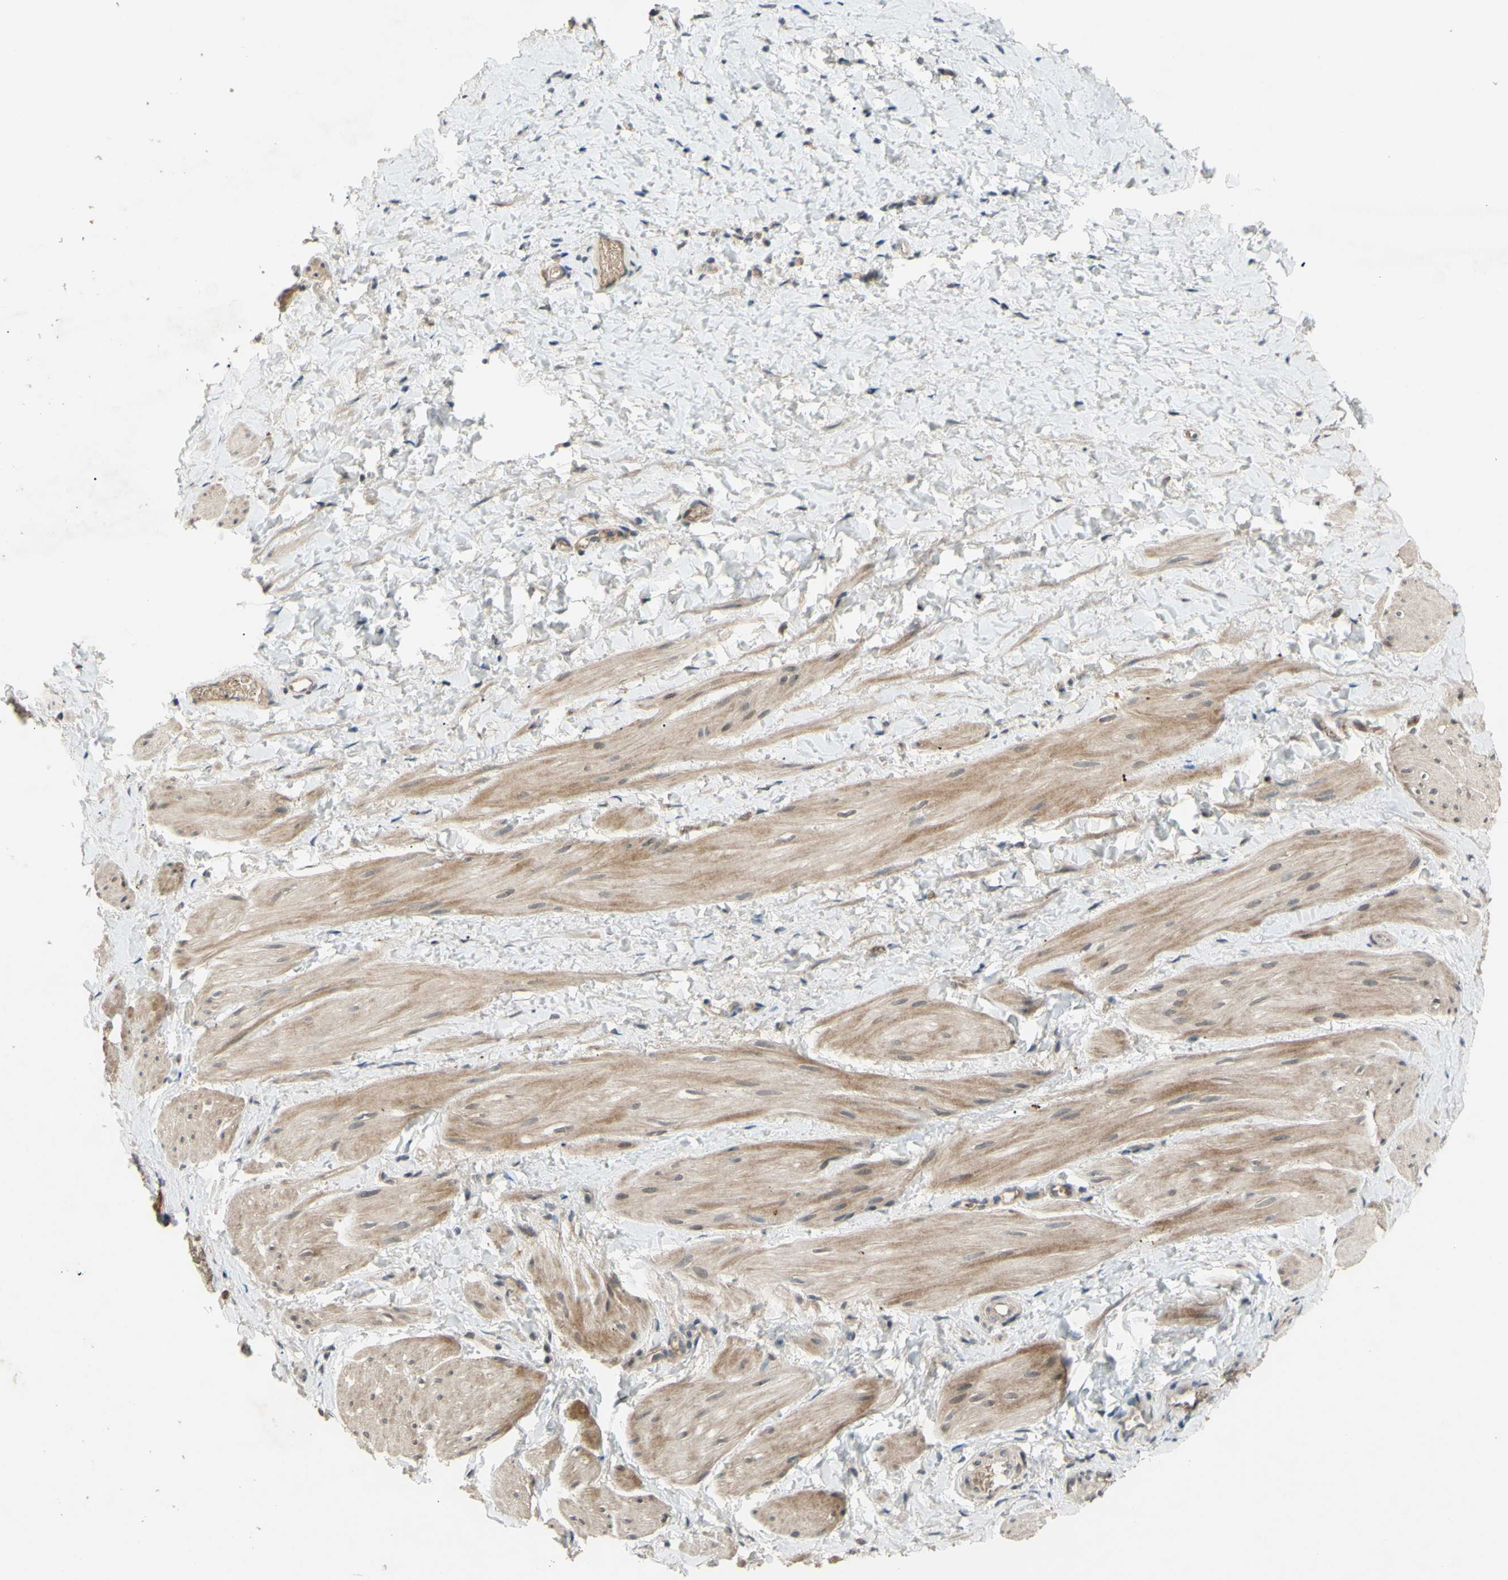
{"staining": {"intensity": "weak", "quantity": ">75%", "location": "cytoplasmic/membranous"}, "tissue": "smooth muscle", "cell_type": "Smooth muscle cells", "image_type": "normal", "snomed": [{"axis": "morphology", "description": "Normal tissue, NOS"}, {"axis": "topography", "description": "Smooth muscle"}], "caption": "High-magnification brightfield microscopy of unremarkable smooth muscle stained with DAB (brown) and counterstained with hematoxylin (blue). smooth muscle cells exhibit weak cytoplasmic/membranous expression is appreciated in about>75% of cells. The staining is performed using DAB (3,3'-diaminobenzidine) brown chromogen to label protein expression. The nuclei are counter-stained blue using hematoxylin.", "gene": "ALK", "patient": {"sex": "male", "age": 16}}